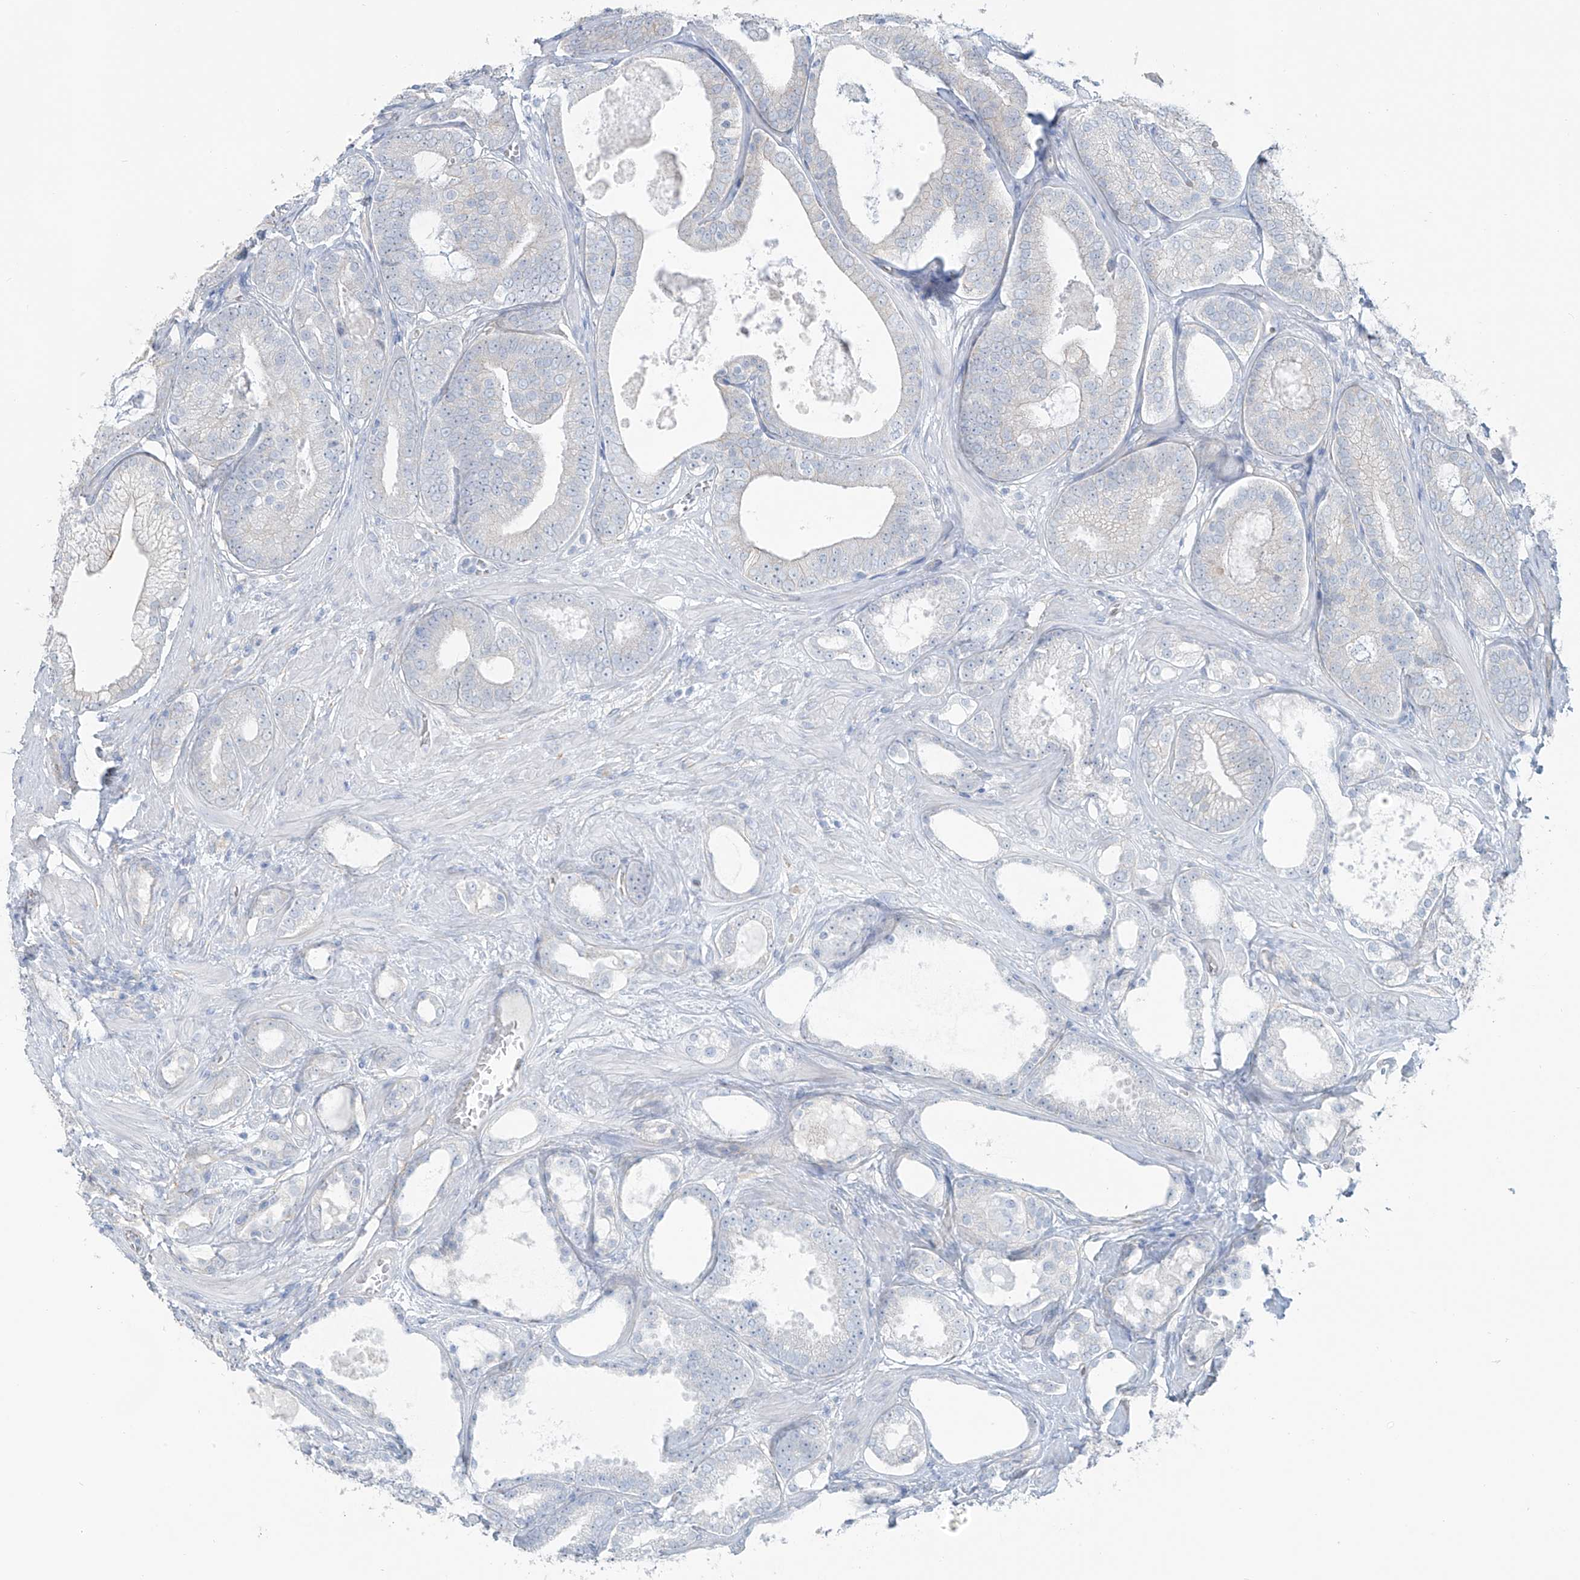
{"staining": {"intensity": "negative", "quantity": "none", "location": "none"}, "tissue": "prostate cancer", "cell_type": "Tumor cells", "image_type": "cancer", "snomed": [{"axis": "morphology", "description": "Adenocarcinoma, High grade"}, {"axis": "topography", "description": "Prostate"}], "caption": "Immunohistochemical staining of human prostate cancer shows no significant positivity in tumor cells.", "gene": "TUBE1", "patient": {"sex": "male", "age": 60}}